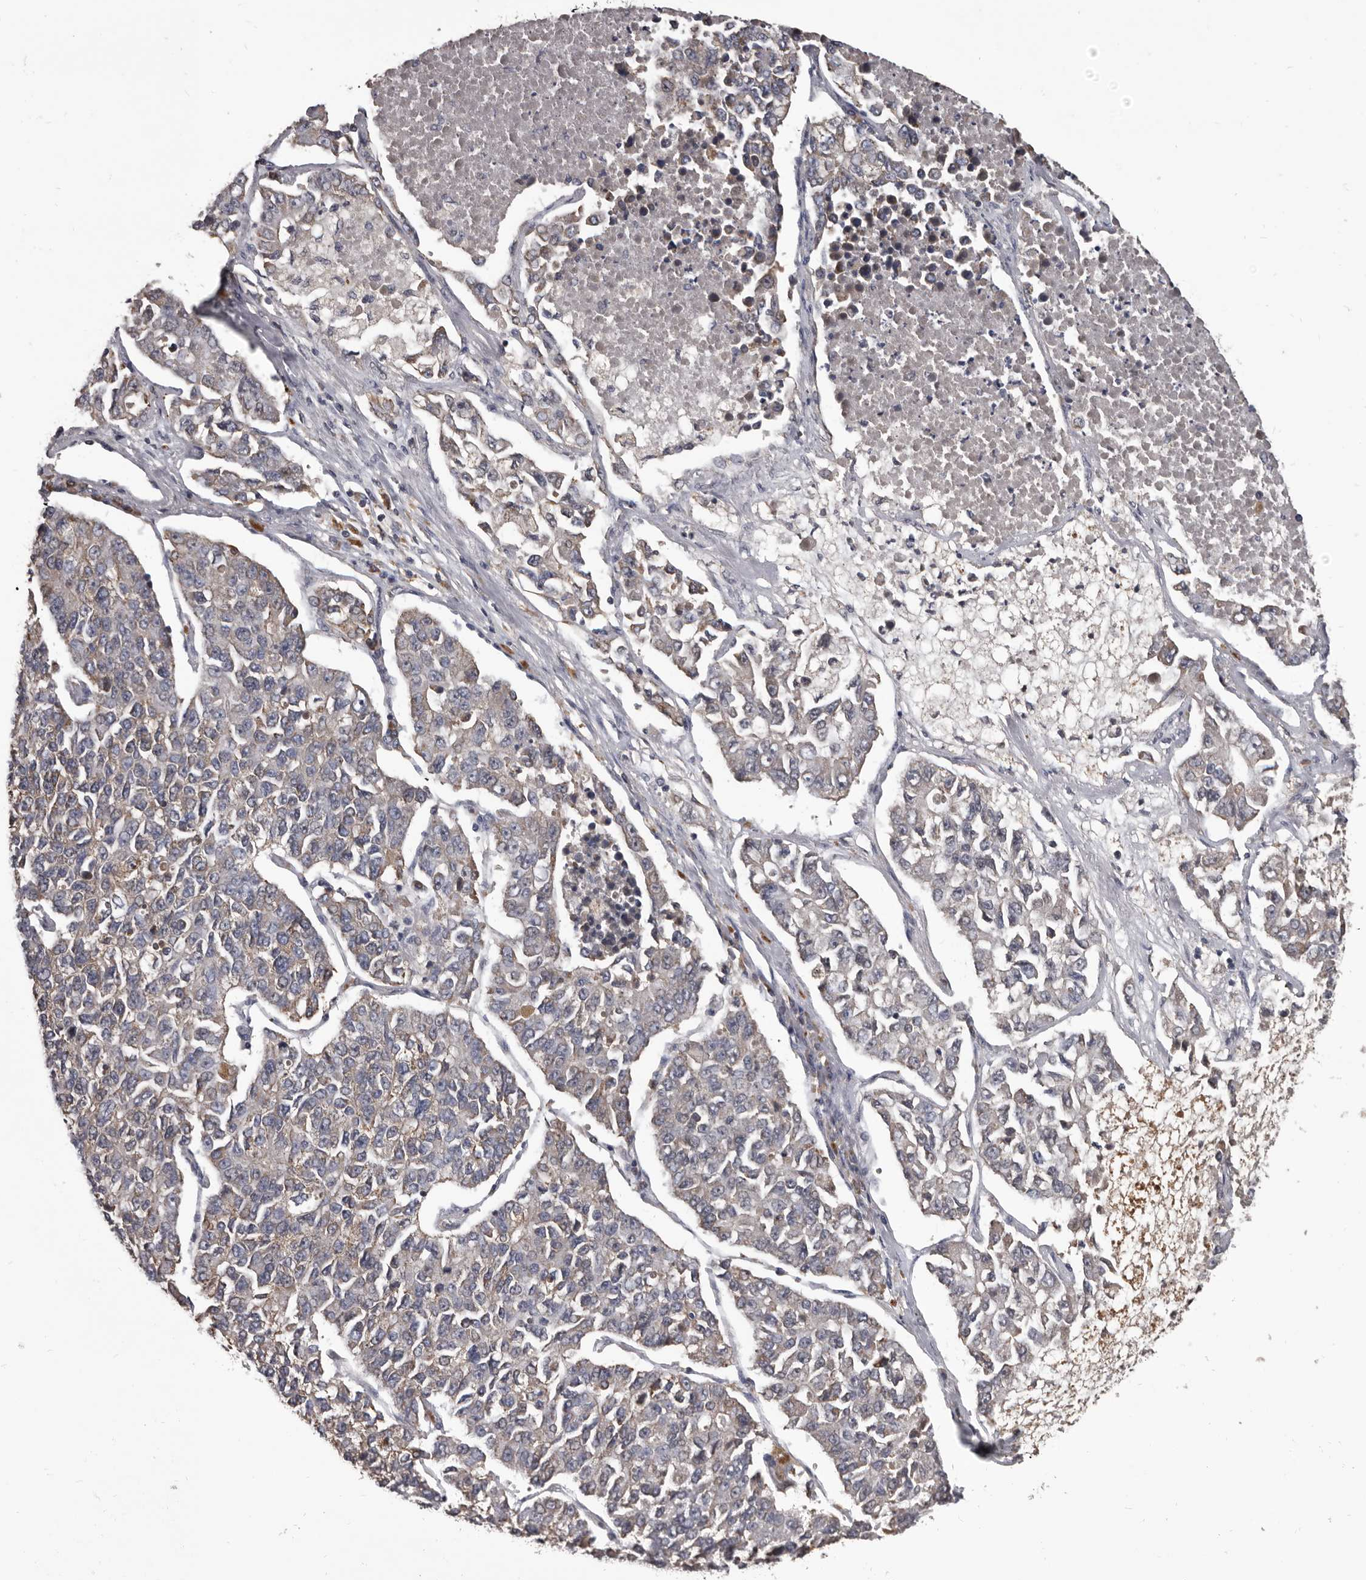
{"staining": {"intensity": "weak", "quantity": "25%-75%", "location": "cytoplasmic/membranous"}, "tissue": "lung cancer", "cell_type": "Tumor cells", "image_type": "cancer", "snomed": [{"axis": "morphology", "description": "Adenocarcinoma, NOS"}, {"axis": "topography", "description": "Lung"}], "caption": "The micrograph exhibits a brown stain indicating the presence of a protein in the cytoplasmic/membranous of tumor cells in adenocarcinoma (lung).", "gene": "ALDH5A1", "patient": {"sex": "male", "age": 49}}